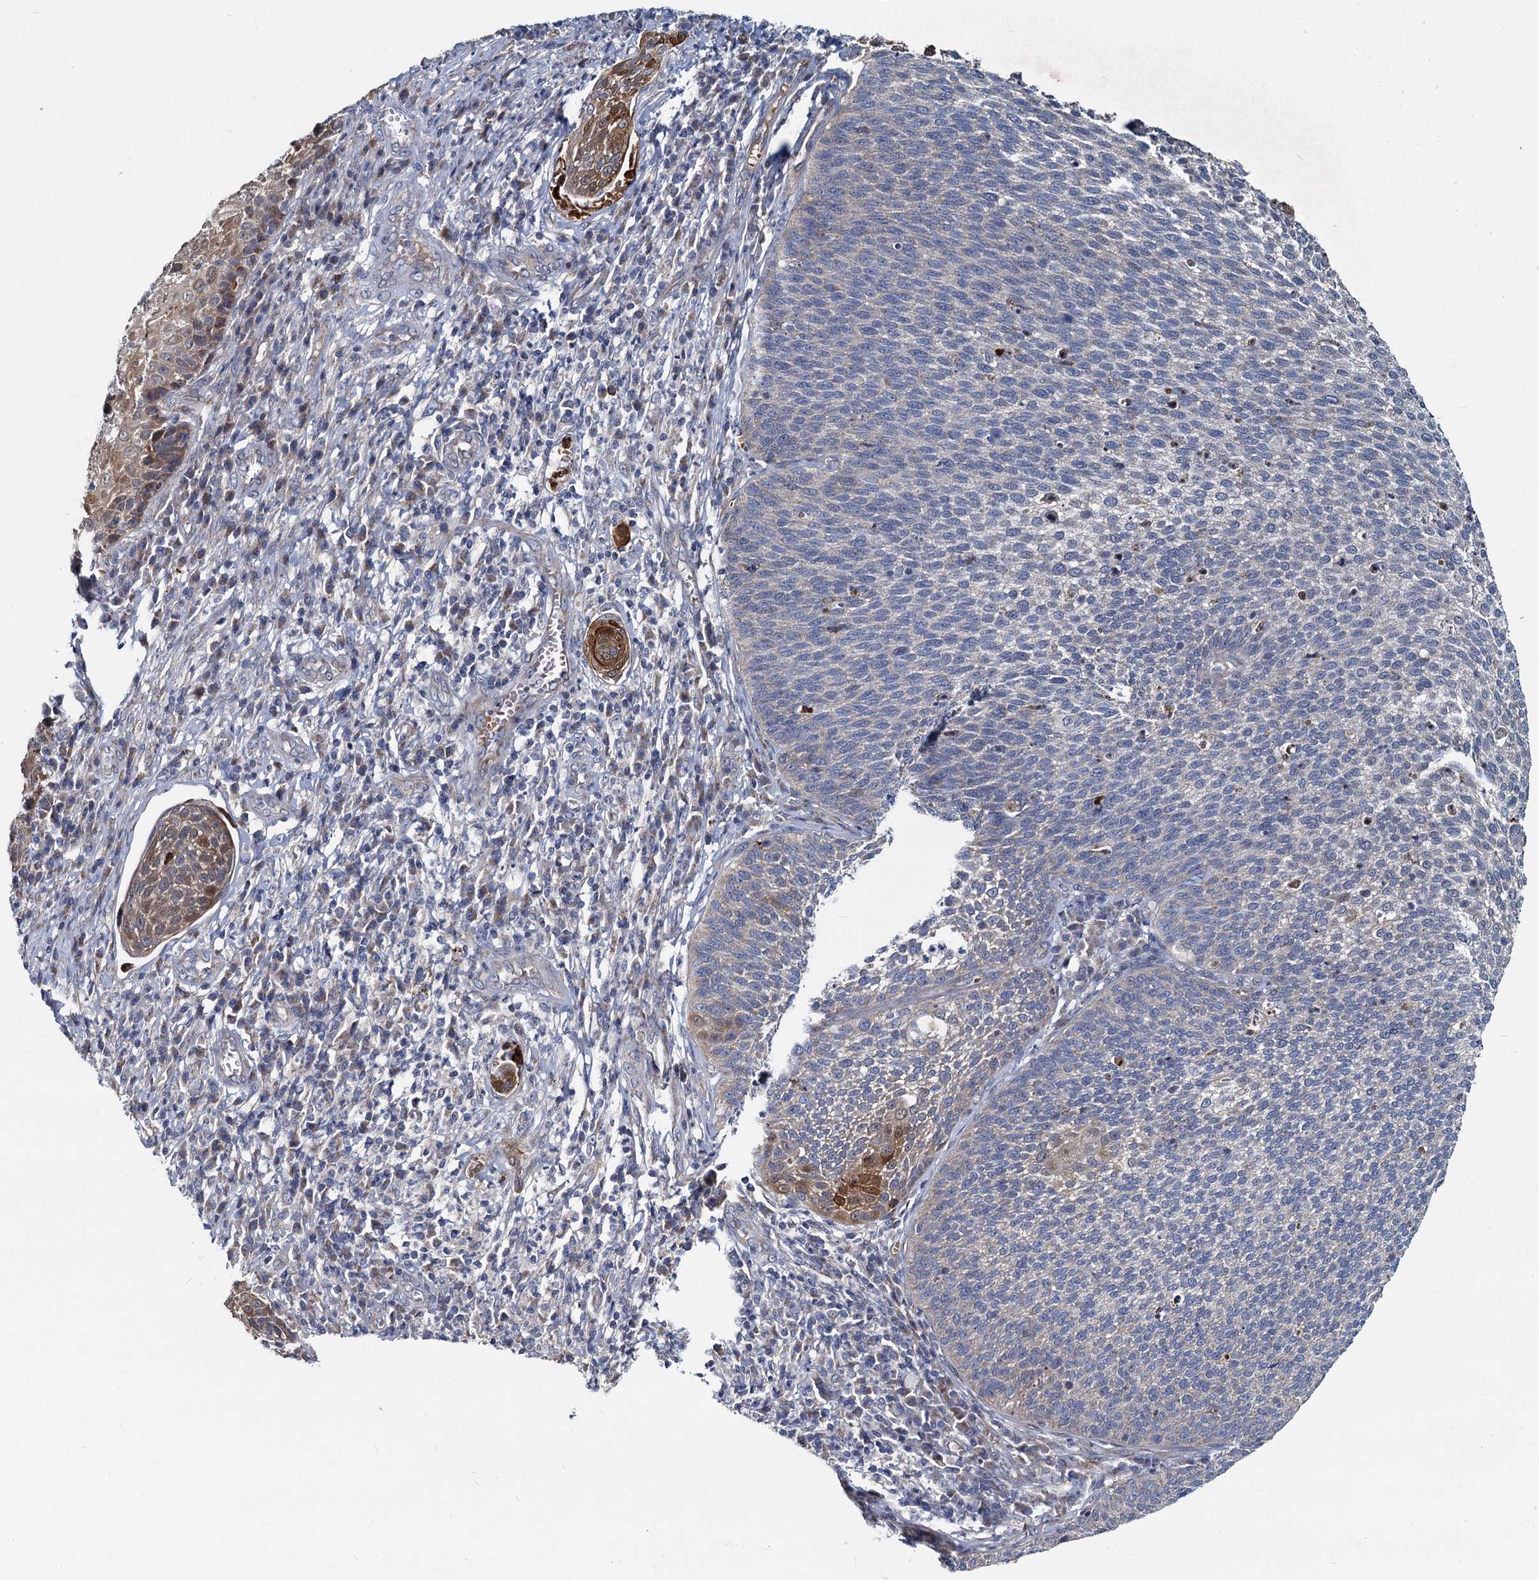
{"staining": {"intensity": "moderate", "quantity": "<25%", "location": "cytoplasmic/membranous"}, "tissue": "cervical cancer", "cell_type": "Tumor cells", "image_type": "cancer", "snomed": [{"axis": "morphology", "description": "Squamous cell carcinoma, NOS"}, {"axis": "topography", "description": "Cervix"}], "caption": "A photomicrograph of cervical cancer (squamous cell carcinoma) stained for a protein reveals moderate cytoplasmic/membranous brown staining in tumor cells.", "gene": "DCUN1D2", "patient": {"sex": "female", "age": 34}}